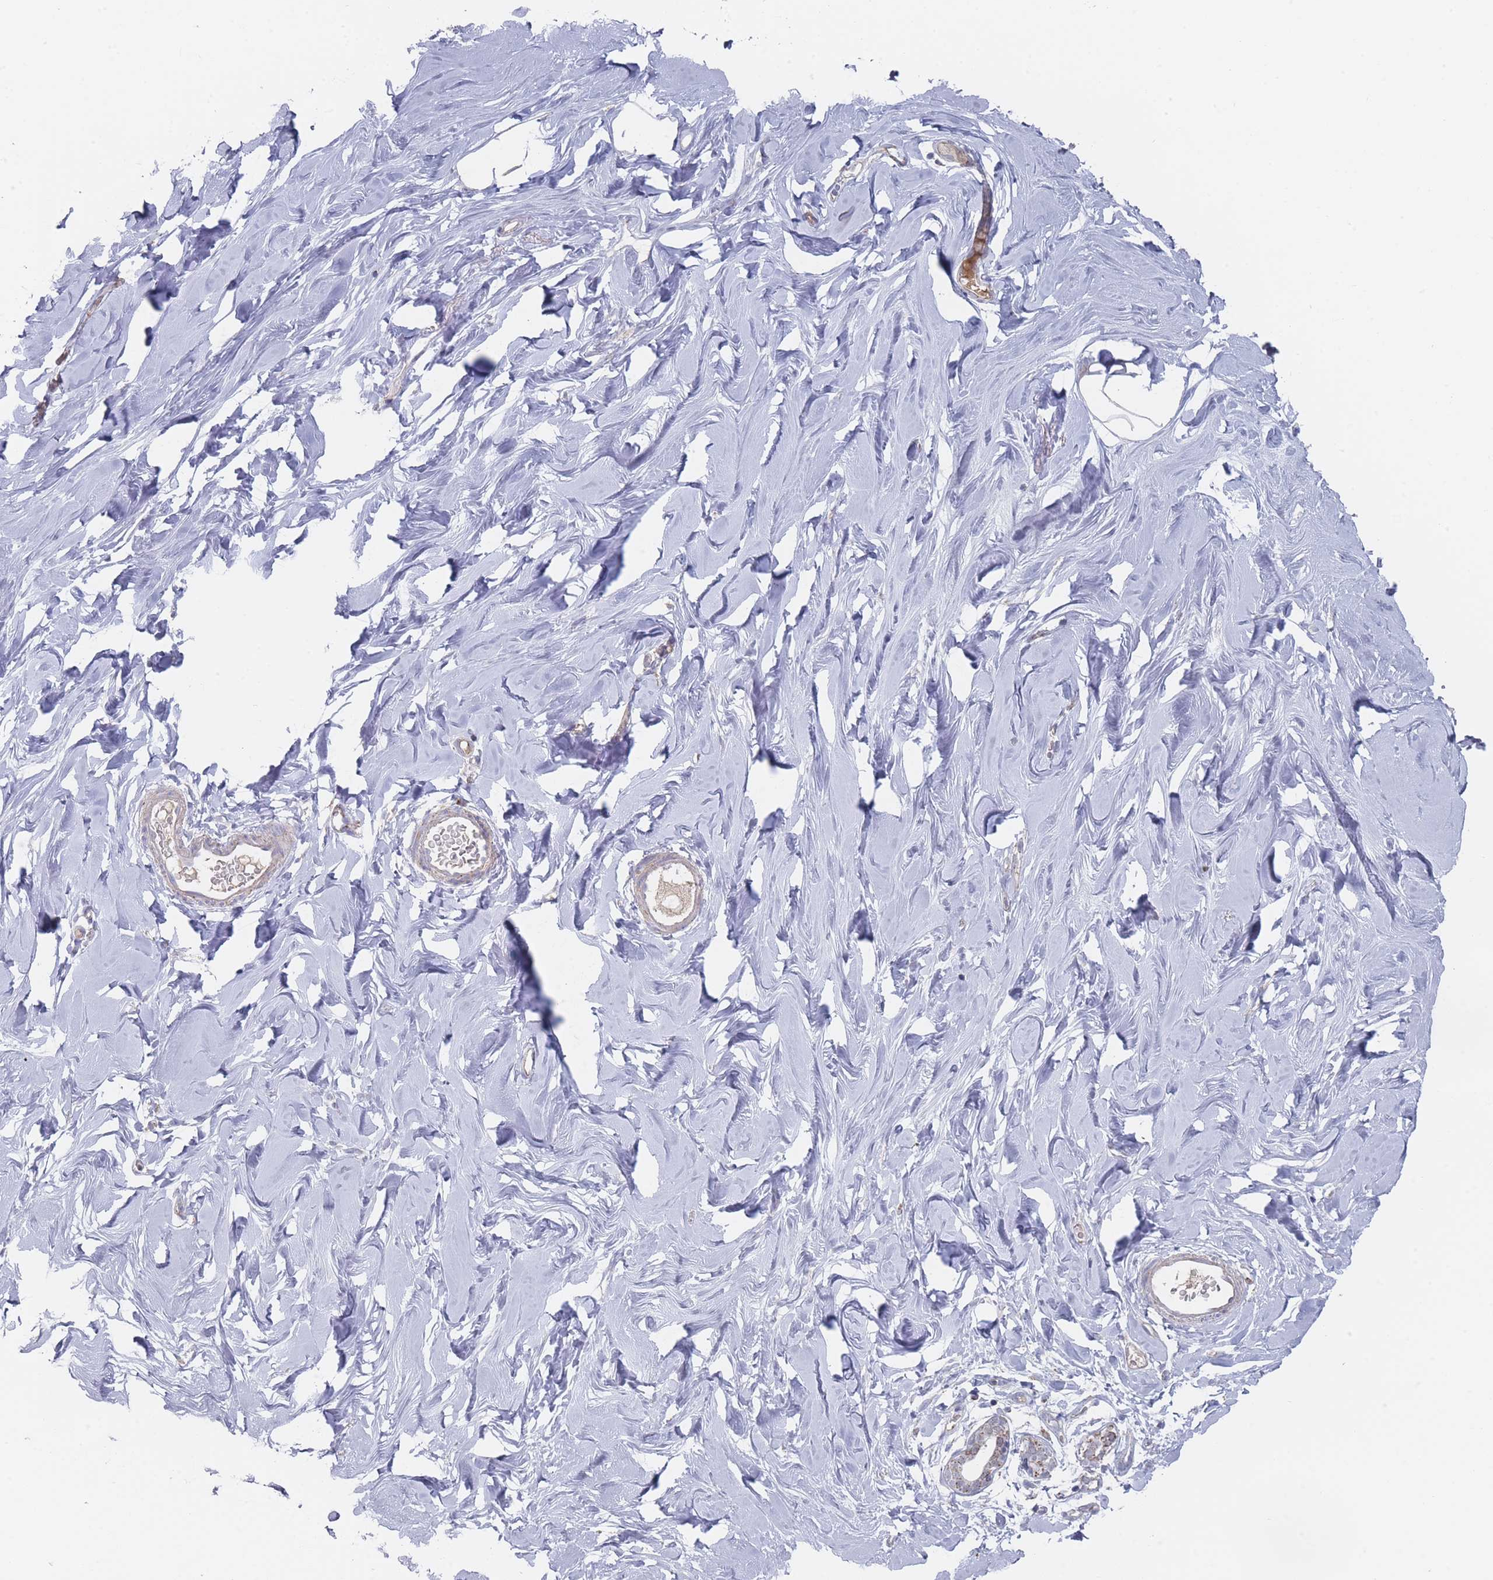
{"staining": {"intensity": "moderate", "quantity": "25%-75%", "location": "cytoplasmic/membranous"}, "tissue": "breast", "cell_type": "Adipocytes", "image_type": "normal", "snomed": [{"axis": "morphology", "description": "Normal tissue, NOS"}, {"axis": "topography", "description": "Breast"}], "caption": "Protein analysis of benign breast exhibits moderate cytoplasmic/membranous positivity in about 25%-75% of adipocytes.", "gene": "TRARG1", "patient": {"sex": "female", "age": 27}}